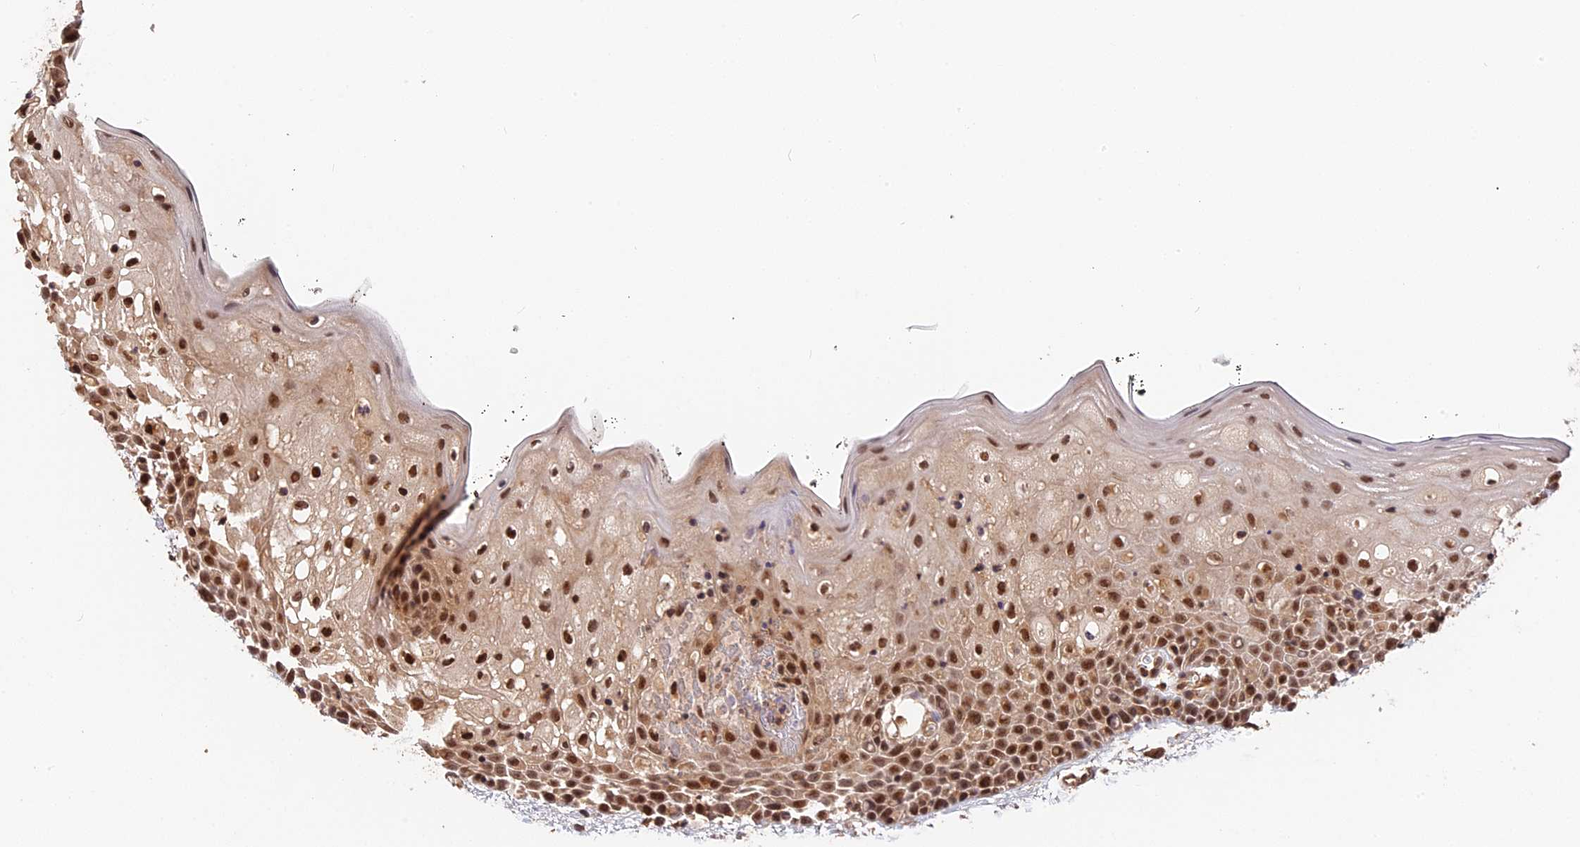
{"staining": {"intensity": "moderate", "quantity": "25%-75%", "location": "nuclear"}, "tissue": "oral mucosa", "cell_type": "Squamous epithelial cells", "image_type": "normal", "snomed": [{"axis": "morphology", "description": "Normal tissue, NOS"}, {"axis": "topography", "description": "Oral tissue"}], "caption": "A high-resolution micrograph shows immunohistochemistry (IHC) staining of benign oral mucosa, which demonstrates moderate nuclear staining in about 25%-75% of squamous epithelial cells.", "gene": "ARHGAP17", "patient": {"sex": "male", "age": 74}}